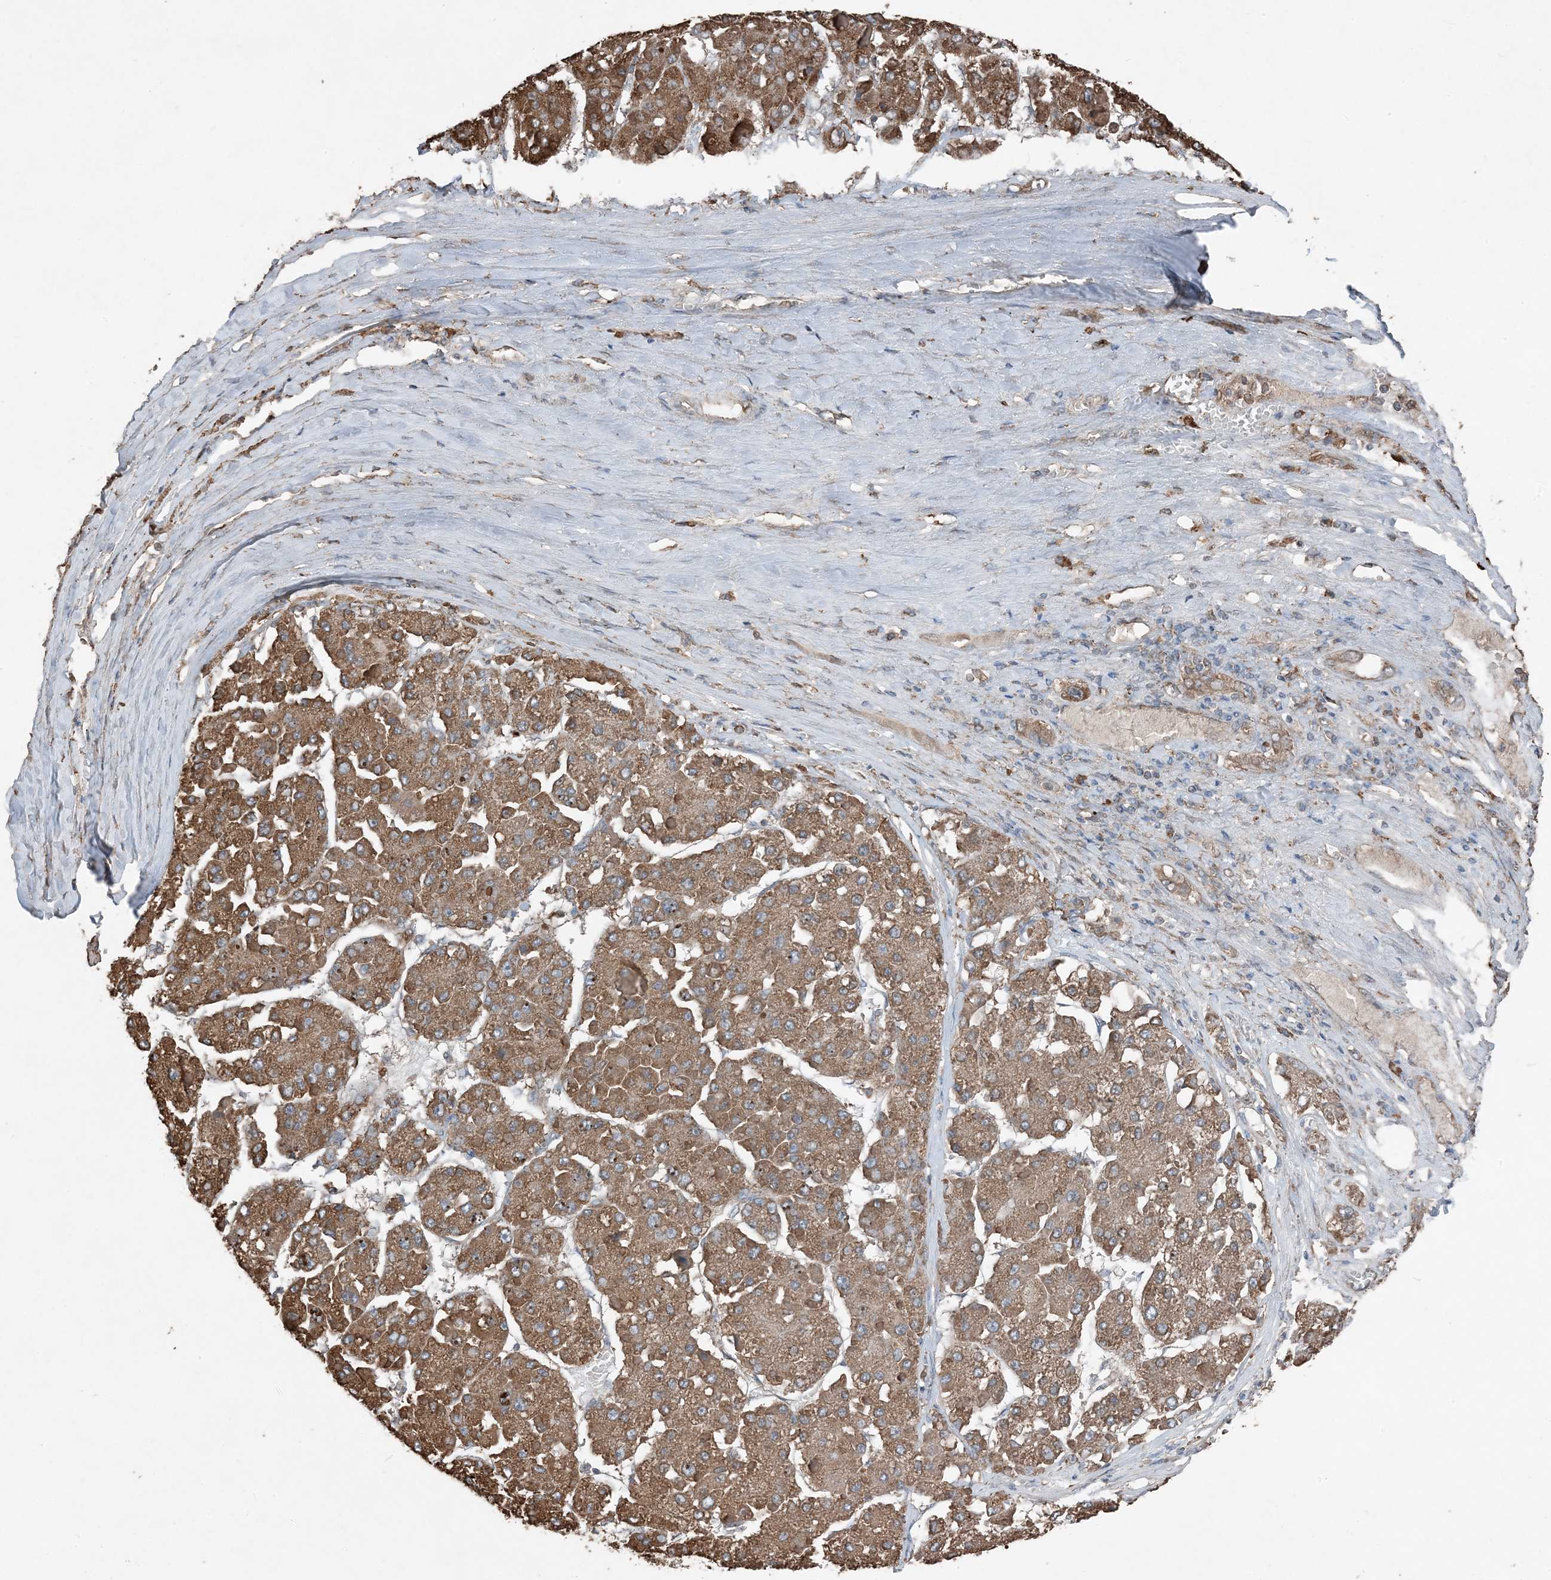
{"staining": {"intensity": "moderate", "quantity": ">75%", "location": "cytoplasmic/membranous"}, "tissue": "liver cancer", "cell_type": "Tumor cells", "image_type": "cancer", "snomed": [{"axis": "morphology", "description": "Carcinoma, Hepatocellular, NOS"}, {"axis": "topography", "description": "Liver"}], "caption": "A brown stain highlights moderate cytoplasmic/membranous expression of a protein in human liver cancer (hepatocellular carcinoma) tumor cells.", "gene": "PDIA6", "patient": {"sex": "female", "age": 73}}